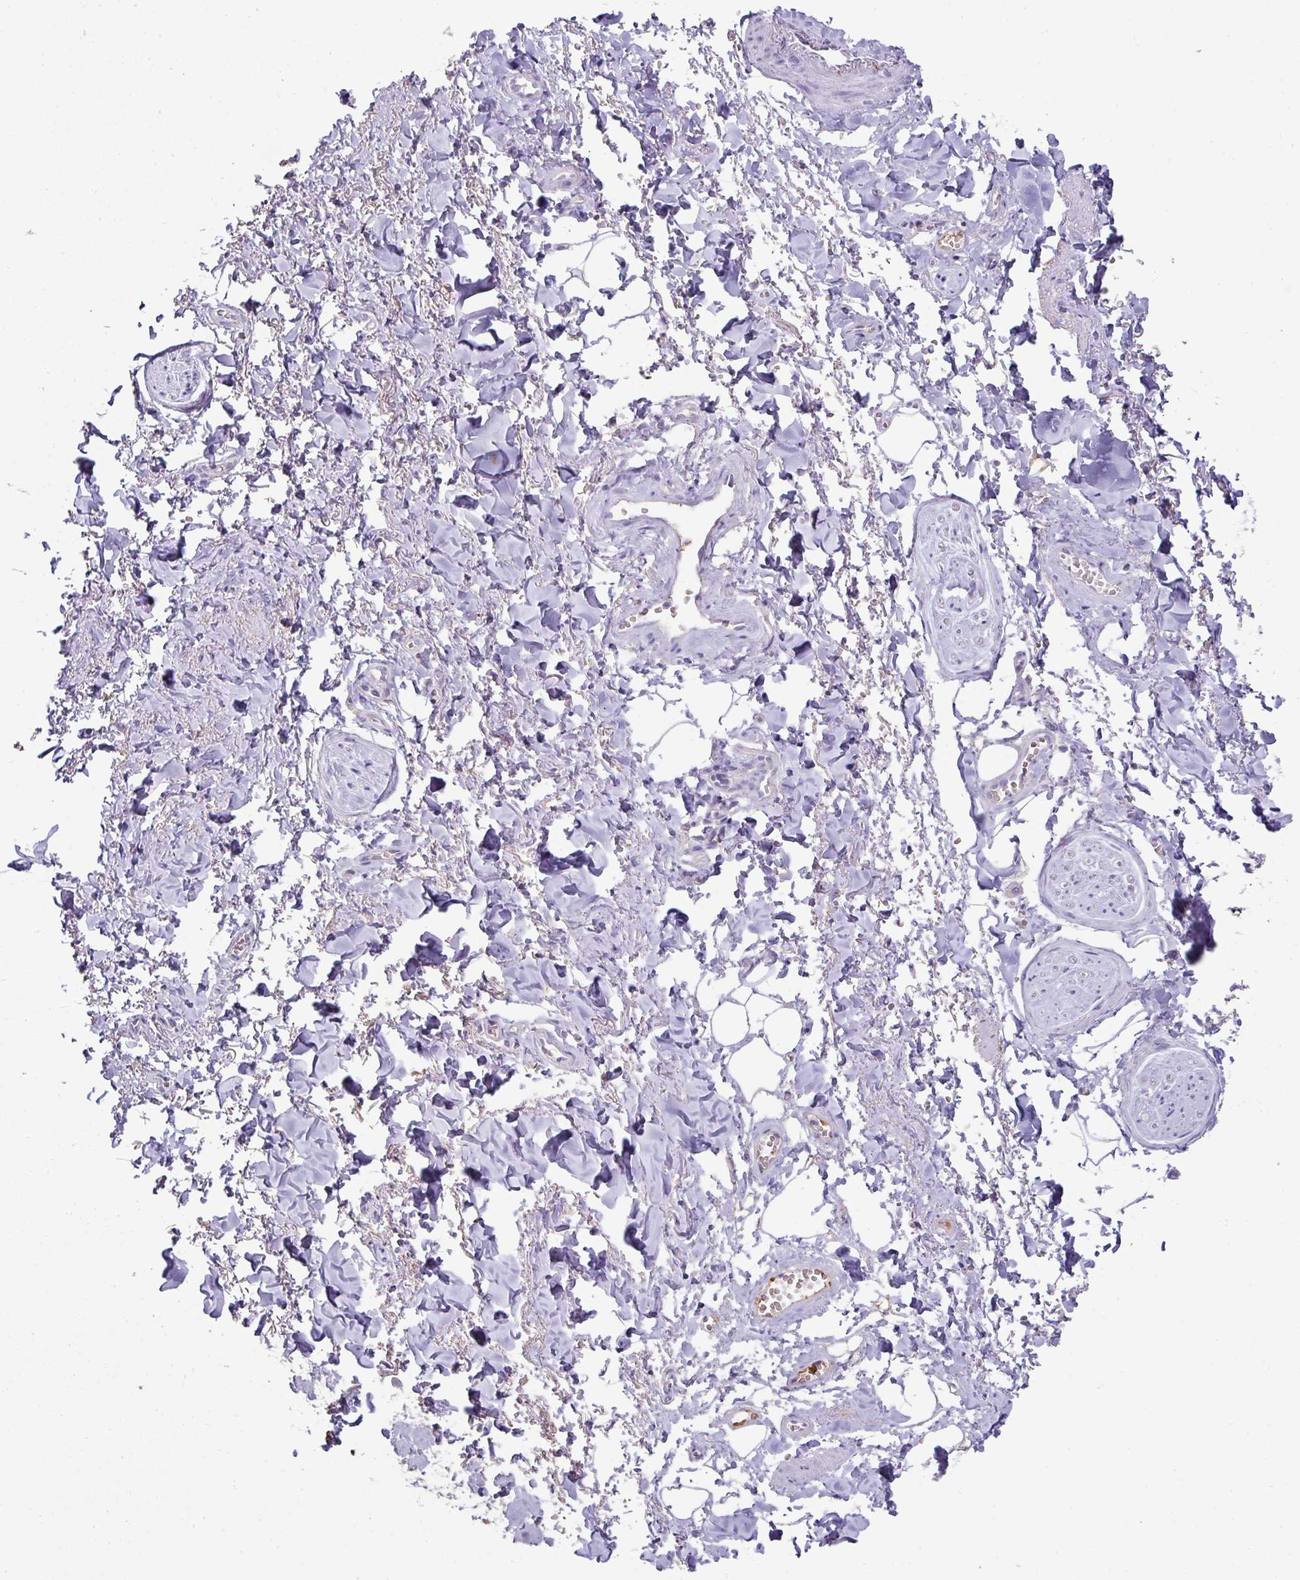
{"staining": {"intensity": "negative", "quantity": "none", "location": "none"}, "tissue": "adipose tissue", "cell_type": "Adipocytes", "image_type": "normal", "snomed": [{"axis": "morphology", "description": "Normal tissue, NOS"}, {"axis": "topography", "description": "Vulva"}, {"axis": "topography", "description": "Vagina"}, {"axis": "topography", "description": "Peripheral nerve tissue"}], "caption": "Adipocytes show no significant positivity in normal adipose tissue. (Brightfield microscopy of DAB (3,3'-diaminobenzidine) IHC at high magnification).", "gene": "FGF17", "patient": {"sex": "female", "age": 66}}